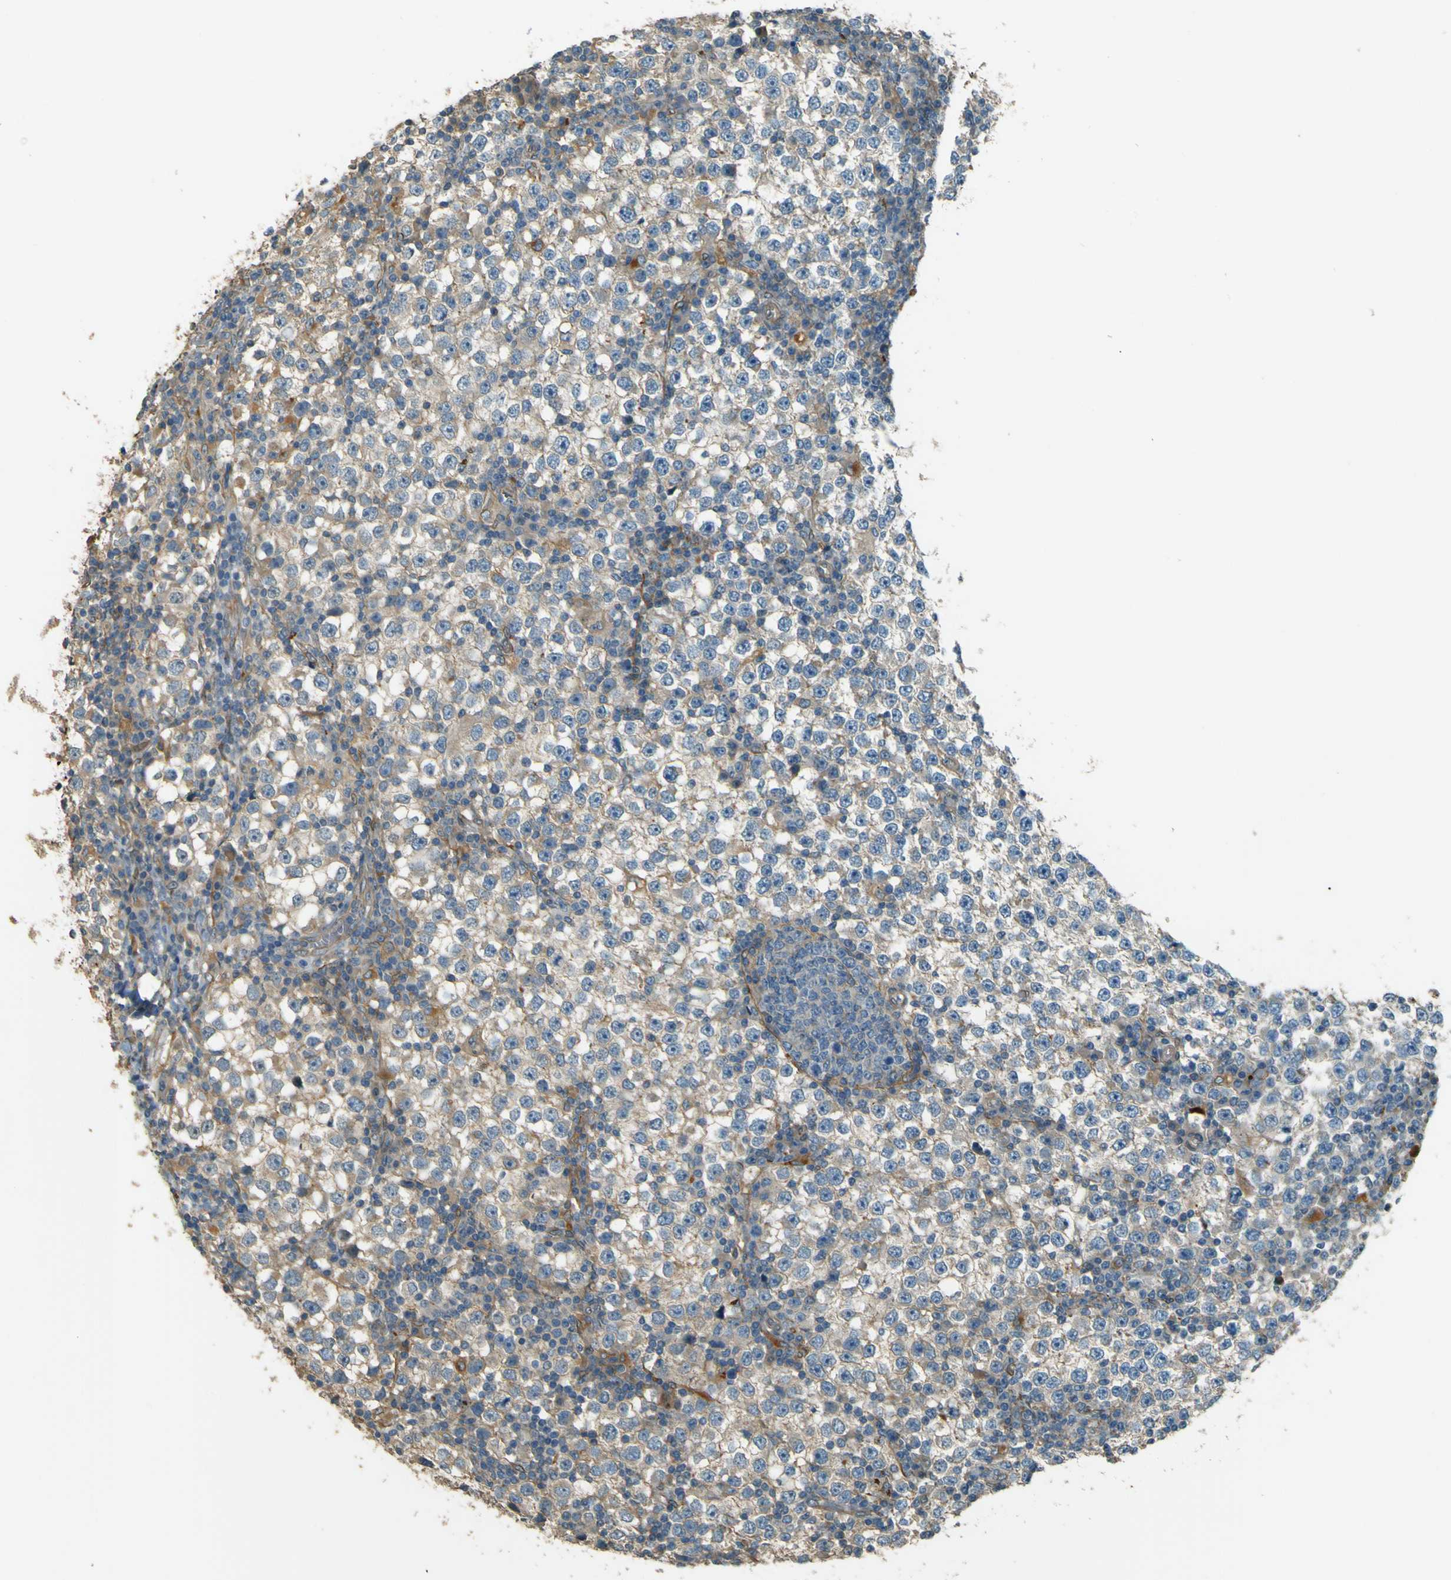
{"staining": {"intensity": "weak", "quantity": "25%-75%", "location": "cytoplasmic/membranous"}, "tissue": "testis cancer", "cell_type": "Tumor cells", "image_type": "cancer", "snomed": [{"axis": "morphology", "description": "Seminoma, NOS"}, {"axis": "topography", "description": "Testis"}], "caption": "A high-resolution micrograph shows immunohistochemistry (IHC) staining of seminoma (testis), which demonstrates weak cytoplasmic/membranous positivity in about 25%-75% of tumor cells.", "gene": "NEXN", "patient": {"sex": "male", "age": 65}}